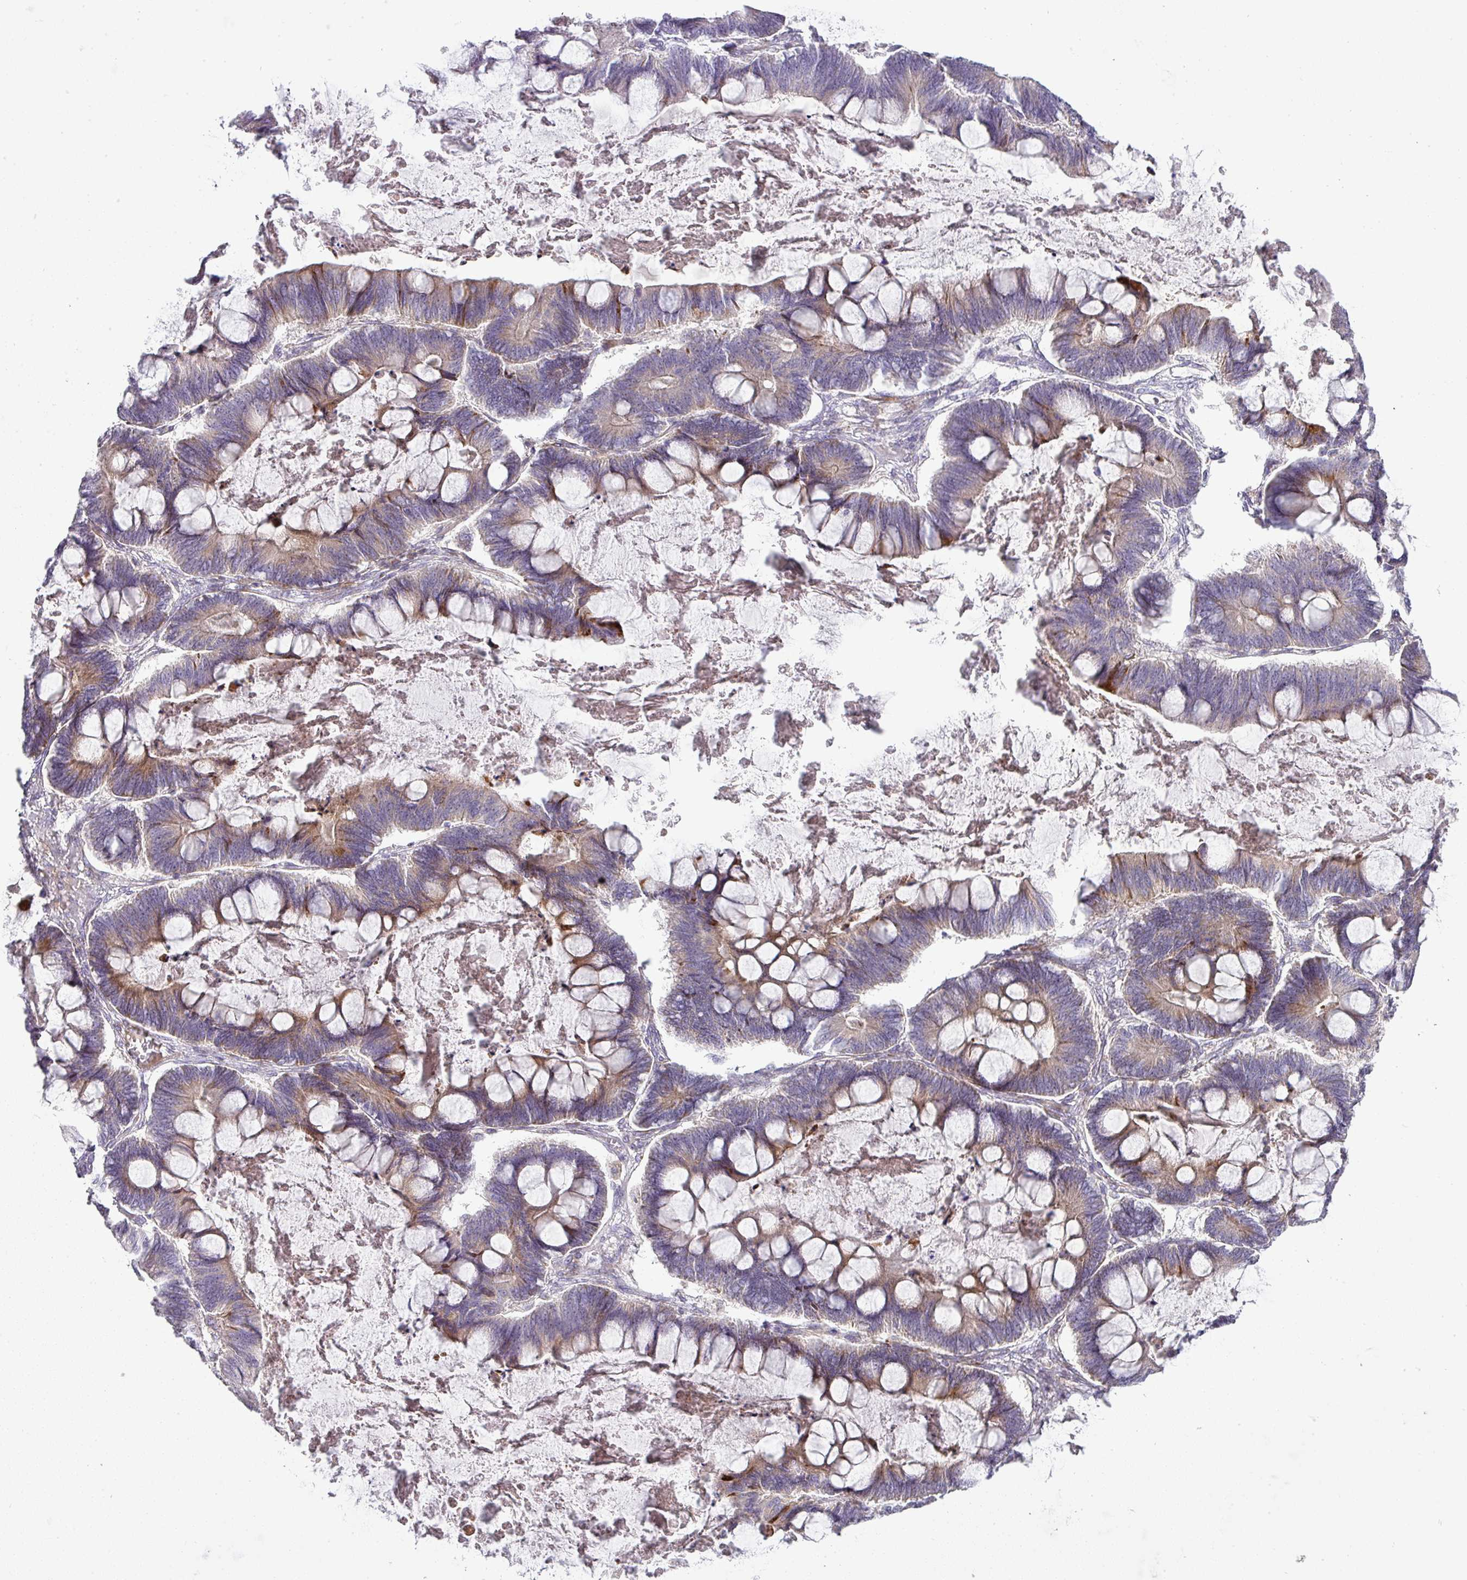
{"staining": {"intensity": "moderate", "quantity": "<25%", "location": "cytoplasmic/membranous"}, "tissue": "ovarian cancer", "cell_type": "Tumor cells", "image_type": "cancer", "snomed": [{"axis": "morphology", "description": "Cystadenocarcinoma, mucinous, NOS"}, {"axis": "topography", "description": "Ovary"}], "caption": "Immunohistochemical staining of human ovarian cancer reveals moderate cytoplasmic/membranous protein expression in about <25% of tumor cells. (brown staining indicates protein expression, while blue staining denotes nuclei).", "gene": "ATP6V1F", "patient": {"sex": "female", "age": 61}}